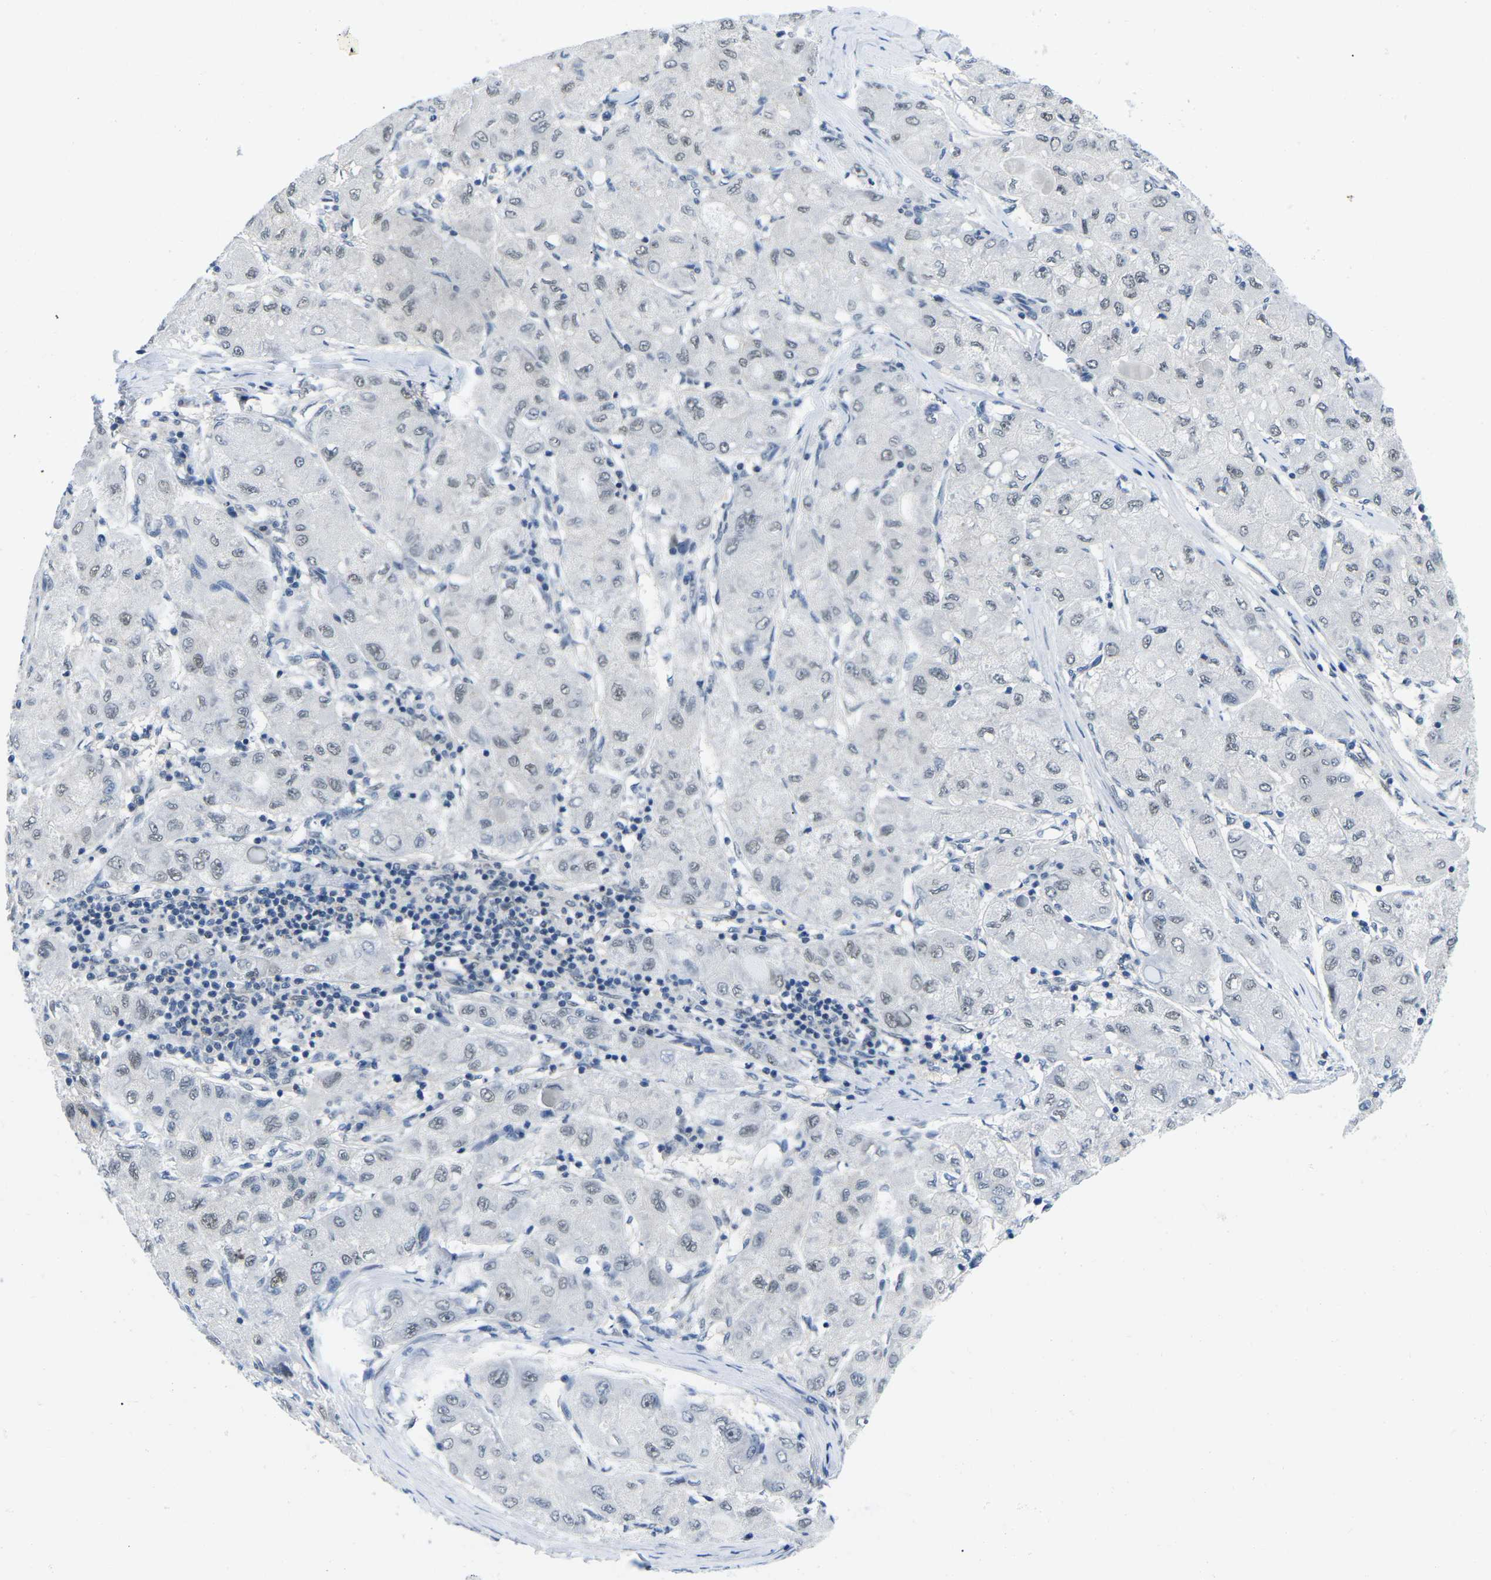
{"staining": {"intensity": "negative", "quantity": "none", "location": "none"}, "tissue": "liver cancer", "cell_type": "Tumor cells", "image_type": "cancer", "snomed": [{"axis": "morphology", "description": "Carcinoma, Hepatocellular, NOS"}, {"axis": "topography", "description": "Liver"}], "caption": "Hepatocellular carcinoma (liver) was stained to show a protein in brown. There is no significant positivity in tumor cells.", "gene": "UBA7", "patient": {"sex": "male", "age": 80}}